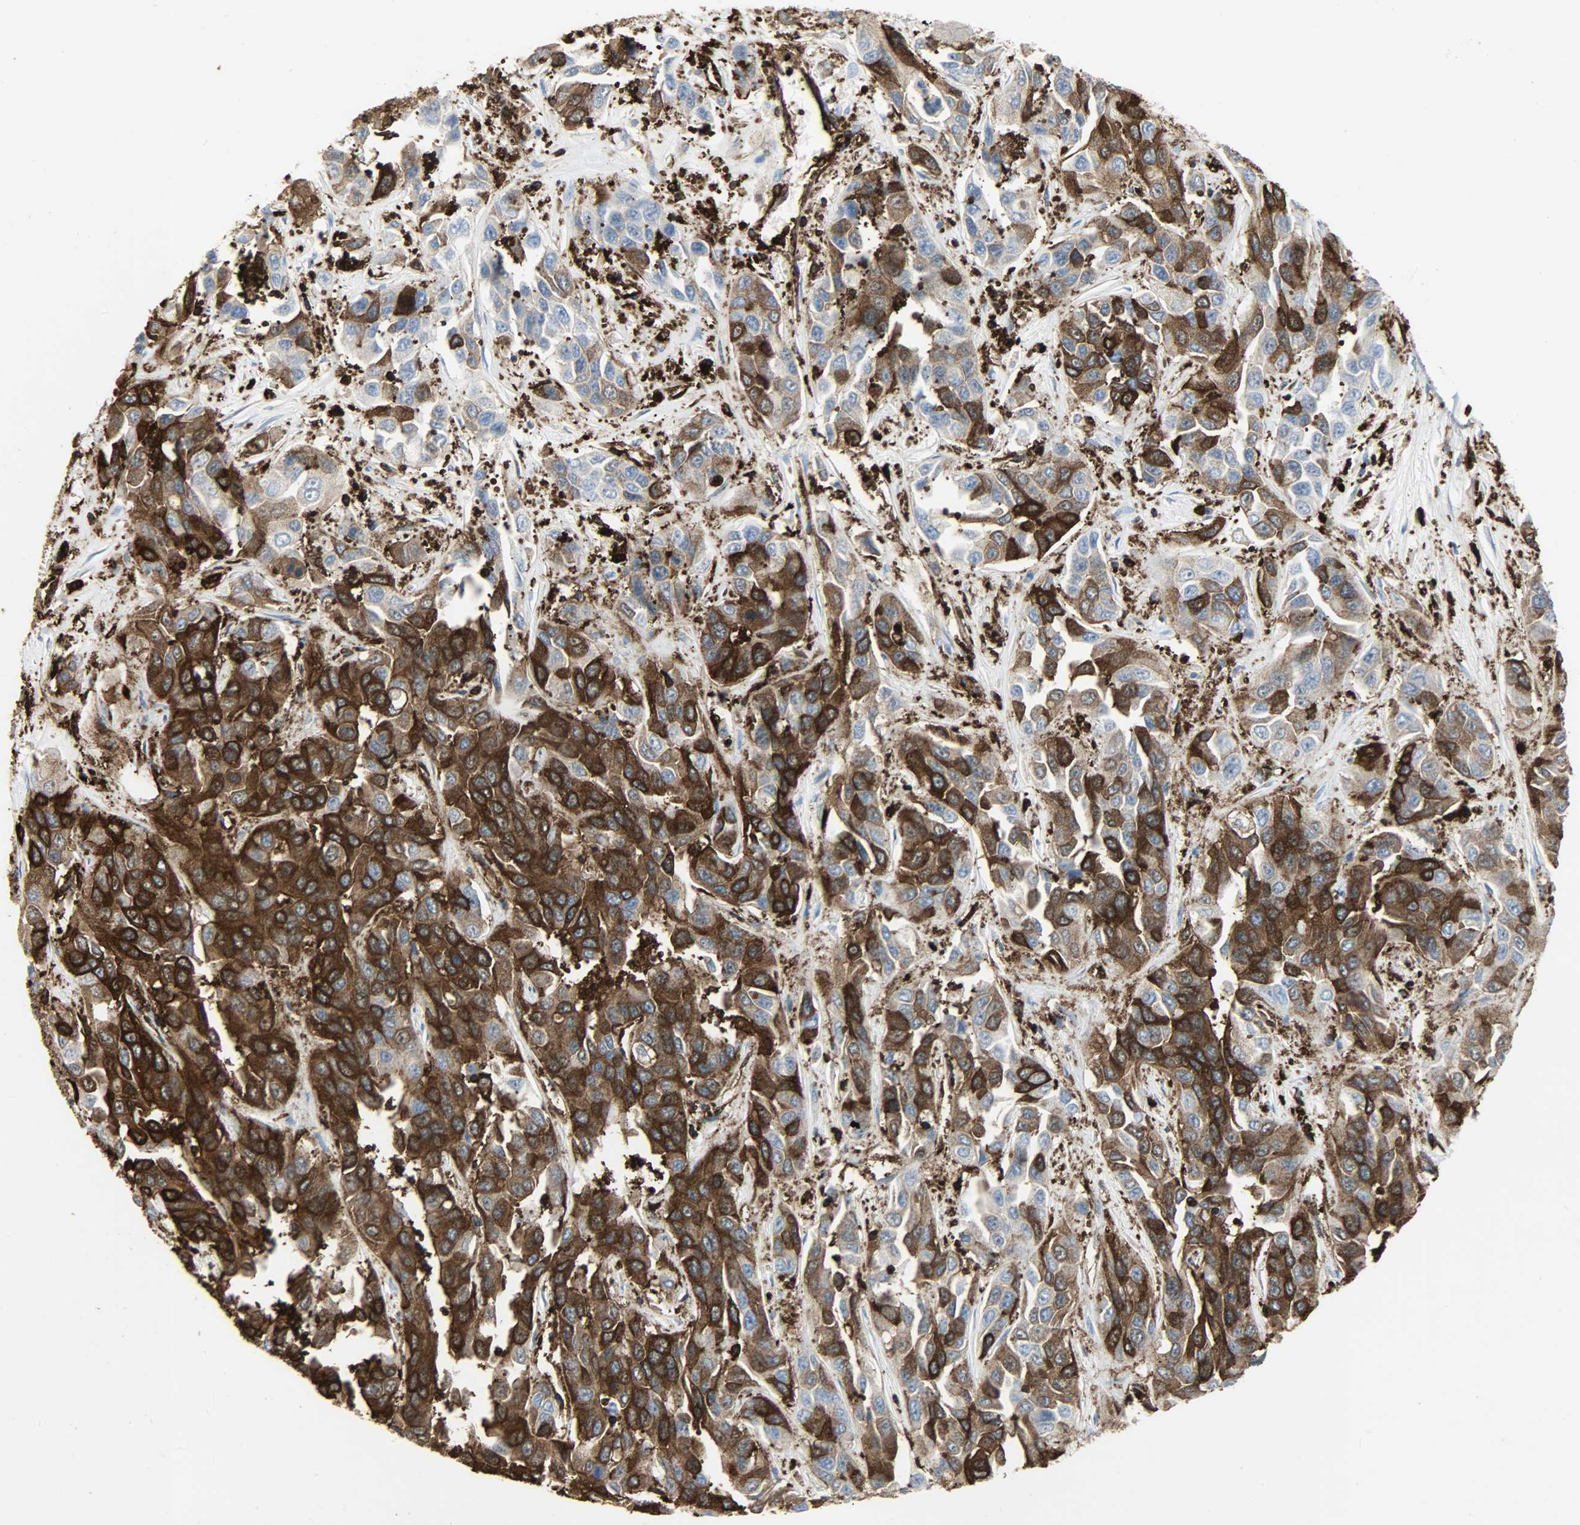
{"staining": {"intensity": "strong", "quantity": ">75%", "location": "cytoplasmic/membranous"}, "tissue": "liver cancer", "cell_type": "Tumor cells", "image_type": "cancer", "snomed": [{"axis": "morphology", "description": "Cholangiocarcinoma"}, {"axis": "topography", "description": "Liver"}], "caption": "Liver cancer (cholangiocarcinoma) tissue reveals strong cytoplasmic/membranous expression in about >75% of tumor cells Nuclei are stained in blue.", "gene": "VASP", "patient": {"sex": "female", "age": 52}}